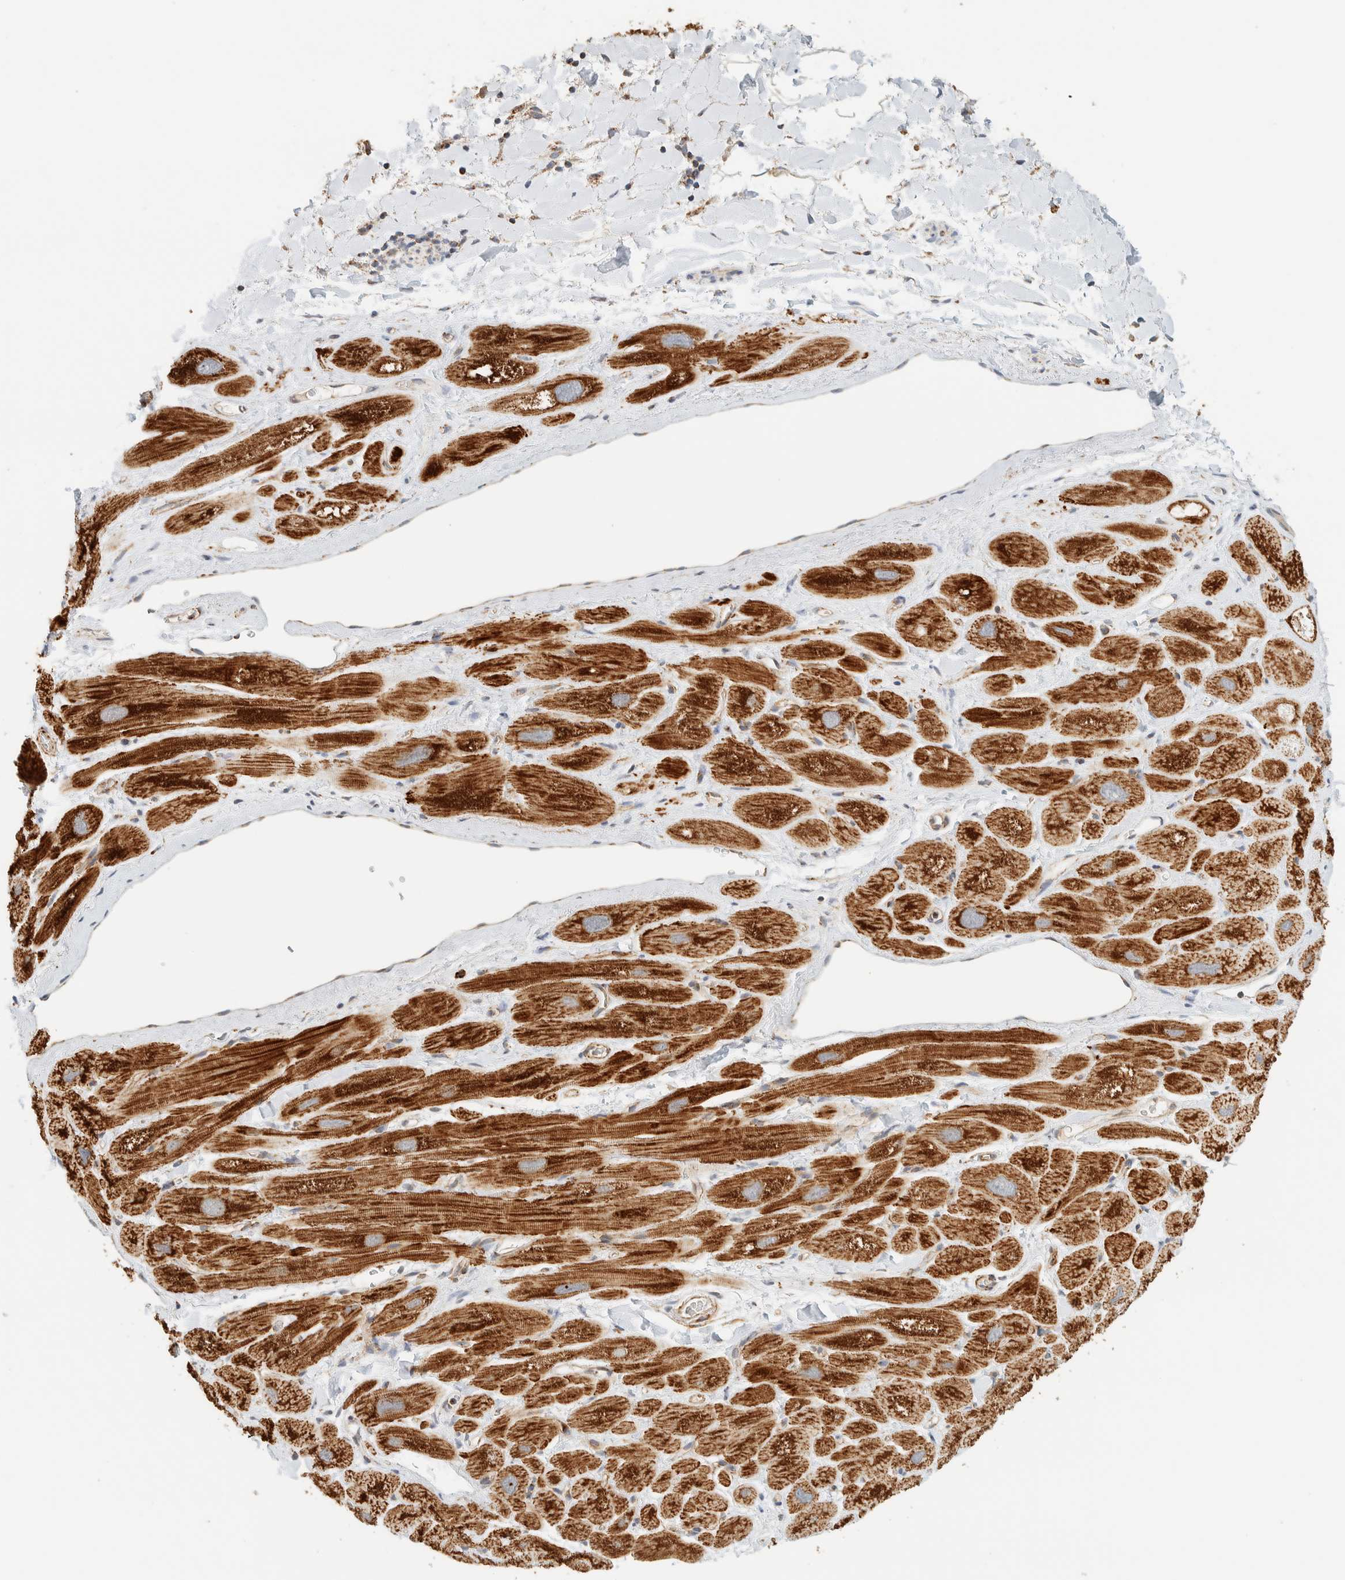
{"staining": {"intensity": "strong", "quantity": ">75%", "location": "cytoplasmic/membranous"}, "tissue": "heart muscle", "cell_type": "Cardiomyocytes", "image_type": "normal", "snomed": [{"axis": "morphology", "description": "Normal tissue, NOS"}, {"axis": "topography", "description": "Heart"}], "caption": "DAB (3,3'-diaminobenzidine) immunohistochemical staining of normal human heart muscle displays strong cytoplasmic/membranous protein expression in about >75% of cardiomyocytes.", "gene": "KIFAP3", "patient": {"sex": "male", "age": 49}}